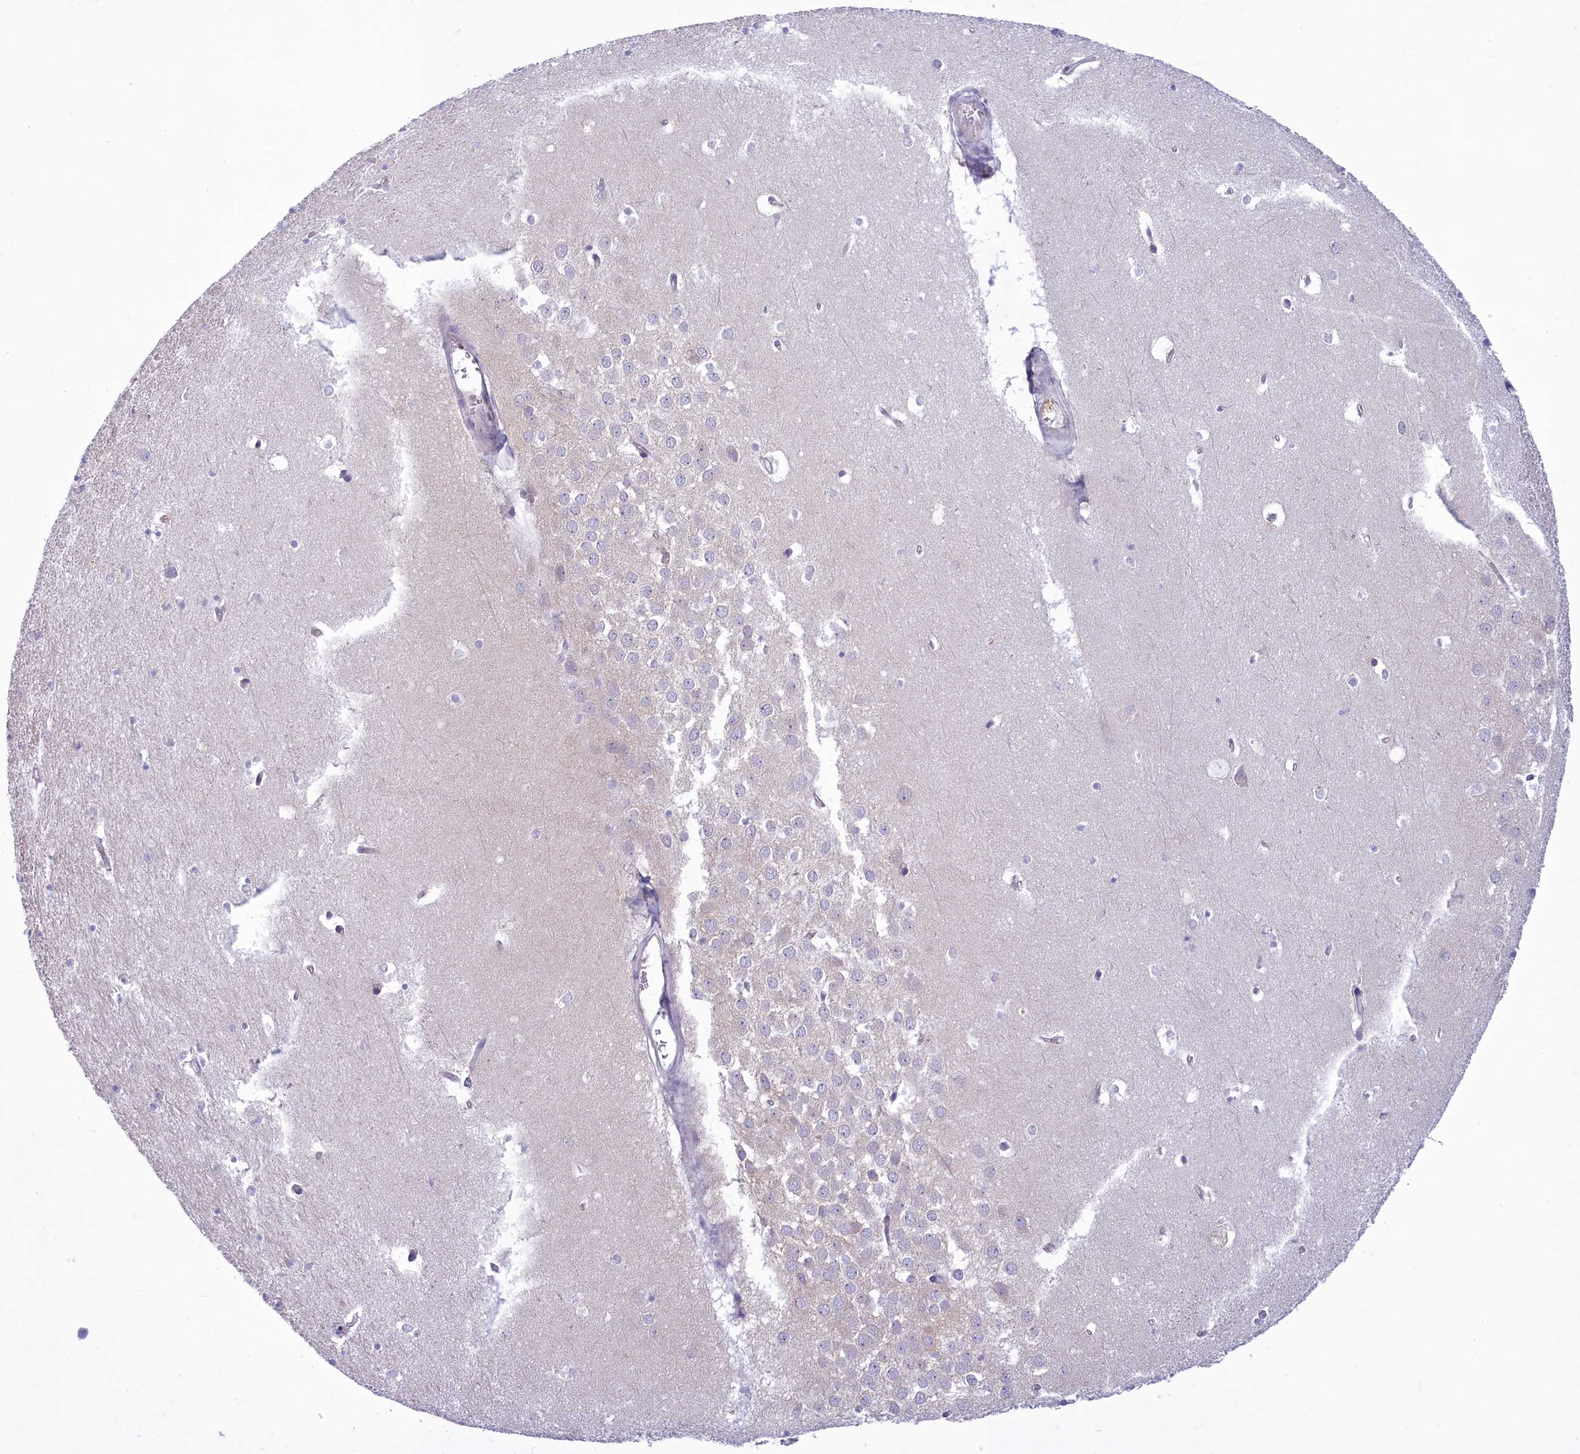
{"staining": {"intensity": "negative", "quantity": "none", "location": "none"}, "tissue": "hippocampus", "cell_type": "Glial cells", "image_type": "normal", "snomed": [{"axis": "morphology", "description": "Normal tissue, NOS"}, {"axis": "topography", "description": "Hippocampus"}], "caption": "DAB immunohistochemical staining of unremarkable hippocampus displays no significant positivity in glial cells. (DAB (3,3'-diaminobenzidine) immunohistochemistry (IHC), high magnification).", "gene": "HM13", "patient": {"sex": "female", "age": 64}}